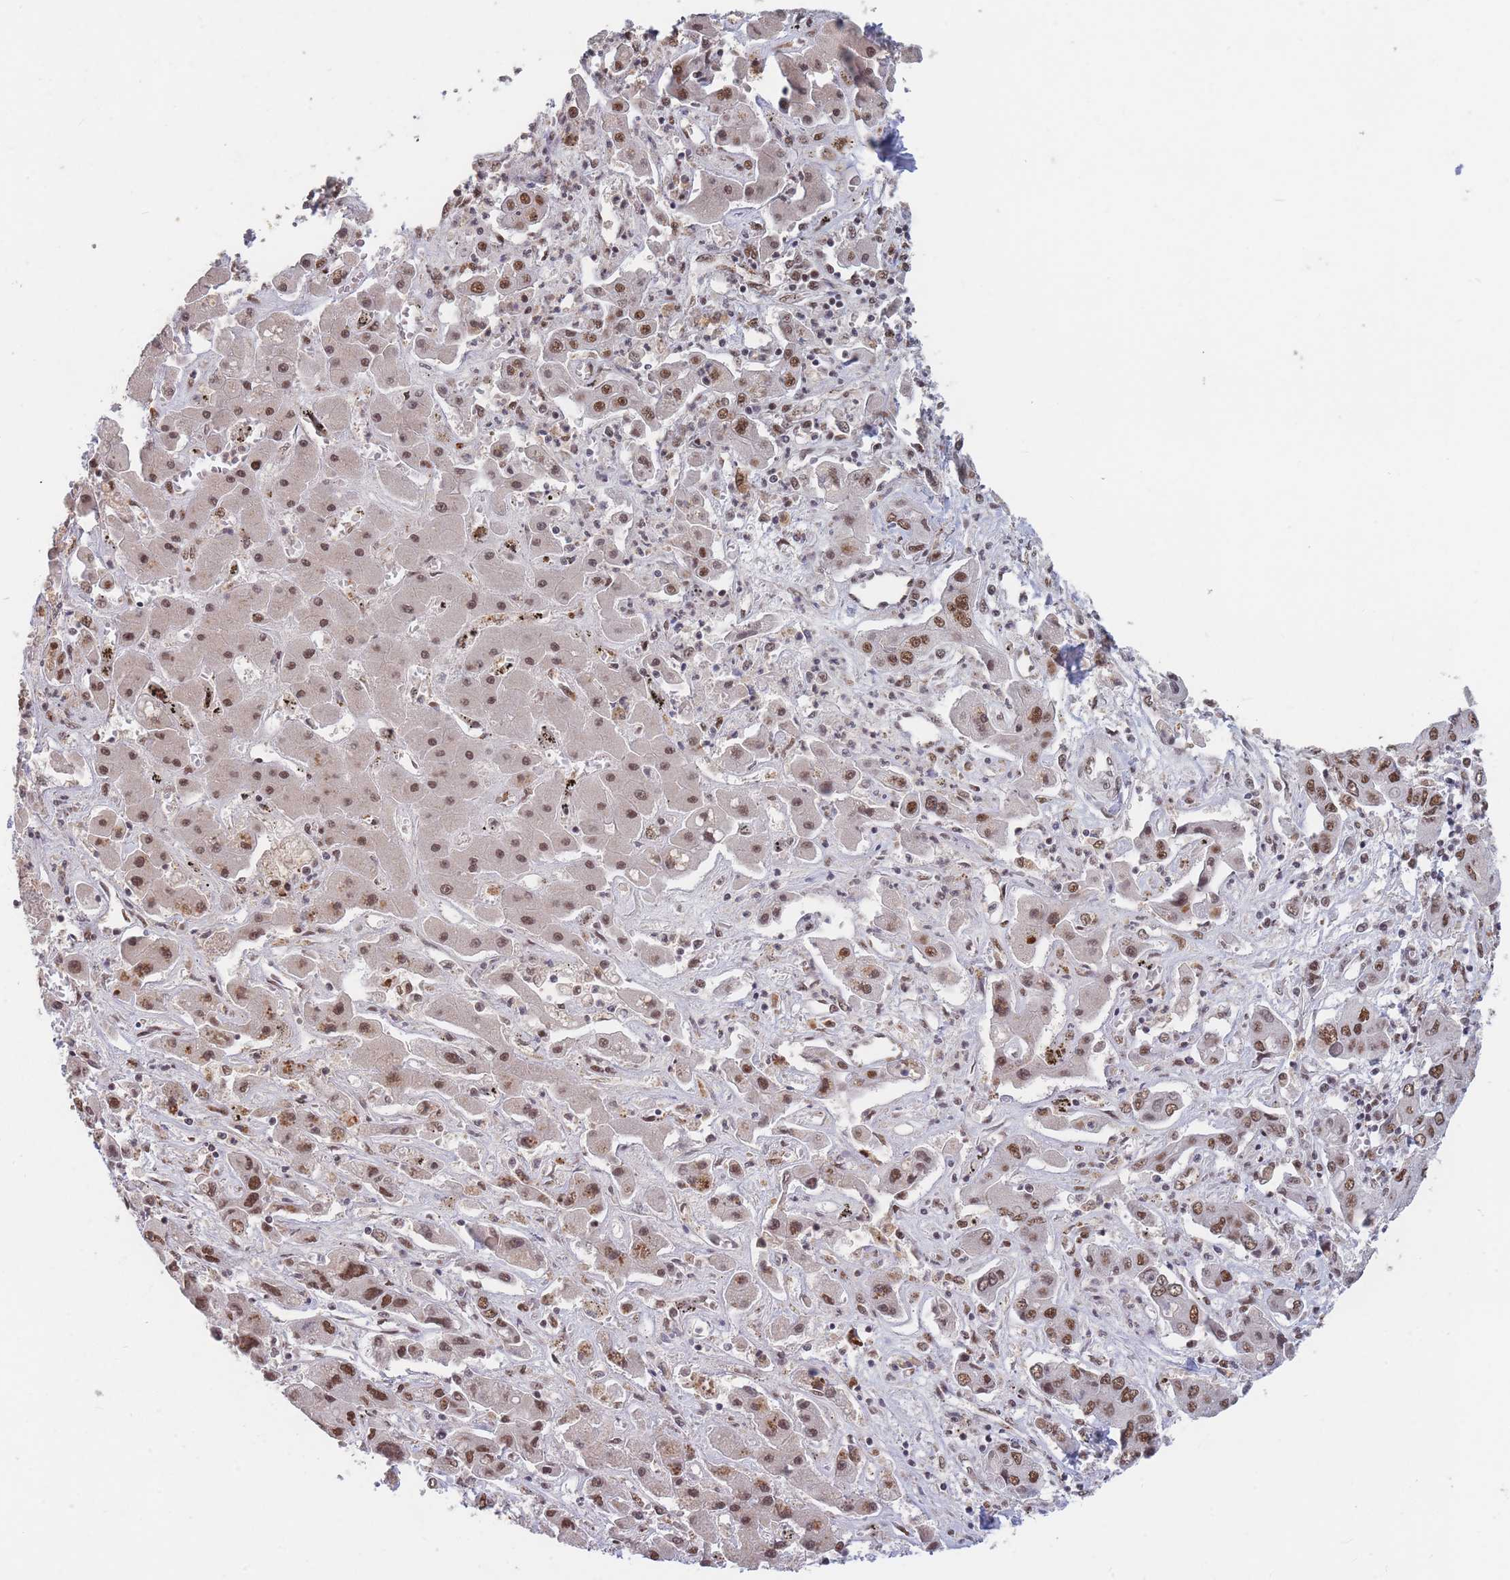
{"staining": {"intensity": "strong", "quantity": "25%-75%", "location": "nuclear"}, "tissue": "liver cancer", "cell_type": "Tumor cells", "image_type": "cancer", "snomed": [{"axis": "morphology", "description": "Cholangiocarcinoma"}, {"axis": "topography", "description": "Liver"}], "caption": "Immunohistochemistry (DAB (3,3'-diaminobenzidine)) staining of human liver cholangiocarcinoma reveals strong nuclear protein positivity in about 25%-75% of tumor cells. The staining was performed using DAB, with brown indicating positive protein expression. Nuclei are stained blue with hematoxylin.", "gene": "SNRPA1", "patient": {"sex": "male", "age": 67}}